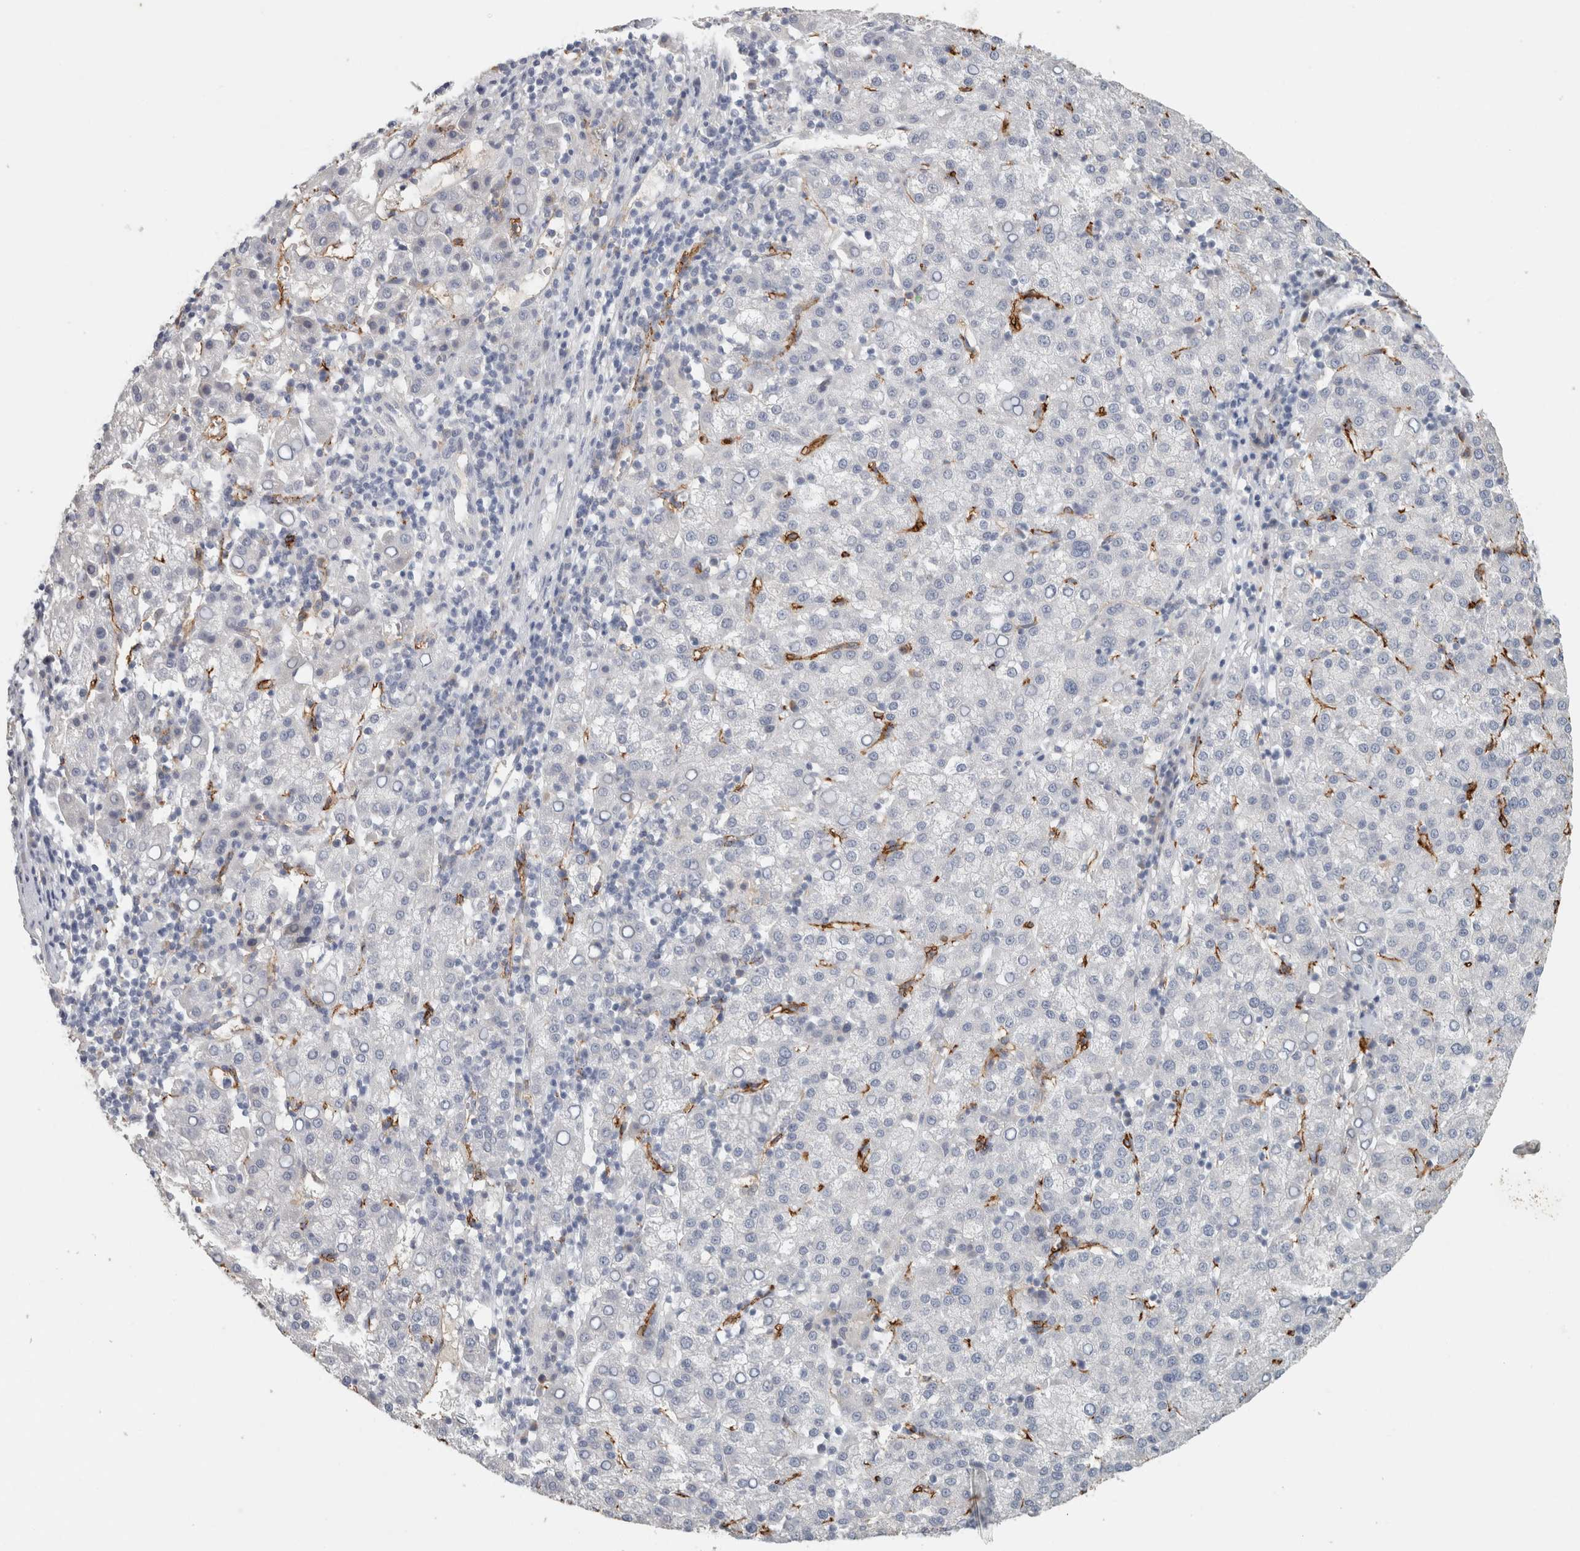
{"staining": {"intensity": "negative", "quantity": "none", "location": "none"}, "tissue": "liver cancer", "cell_type": "Tumor cells", "image_type": "cancer", "snomed": [{"axis": "morphology", "description": "Carcinoma, Hepatocellular, NOS"}, {"axis": "topography", "description": "Liver"}], "caption": "High power microscopy micrograph of an immunohistochemistry image of liver hepatocellular carcinoma, revealing no significant staining in tumor cells.", "gene": "CD36", "patient": {"sex": "female", "age": 58}}